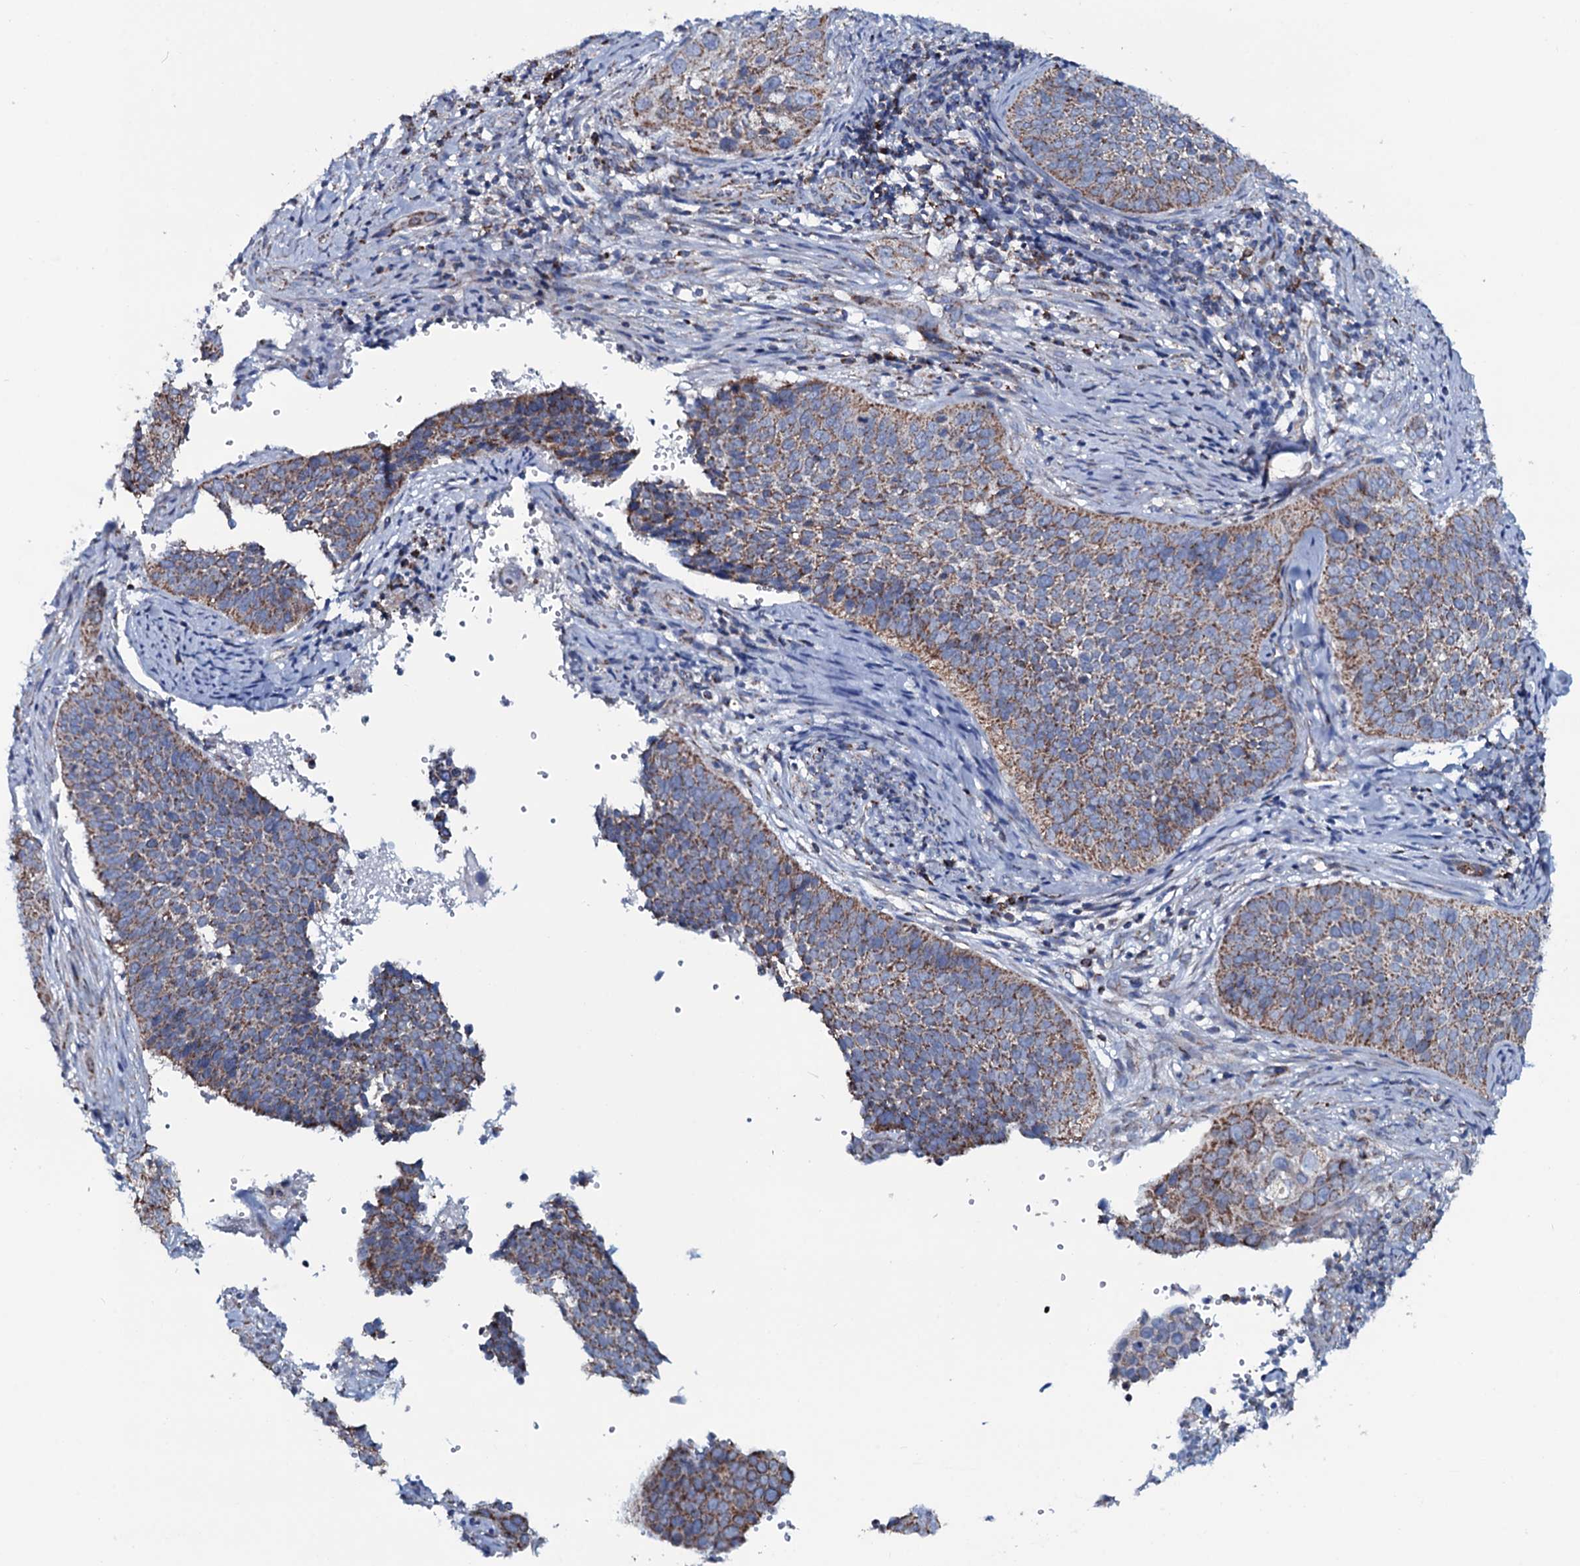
{"staining": {"intensity": "moderate", "quantity": "25%-75%", "location": "cytoplasmic/membranous"}, "tissue": "cervical cancer", "cell_type": "Tumor cells", "image_type": "cancer", "snomed": [{"axis": "morphology", "description": "Squamous cell carcinoma, NOS"}, {"axis": "topography", "description": "Cervix"}], "caption": "Moderate cytoplasmic/membranous expression for a protein is seen in about 25%-75% of tumor cells of cervical cancer (squamous cell carcinoma) using IHC.", "gene": "MRPS35", "patient": {"sex": "female", "age": 34}}